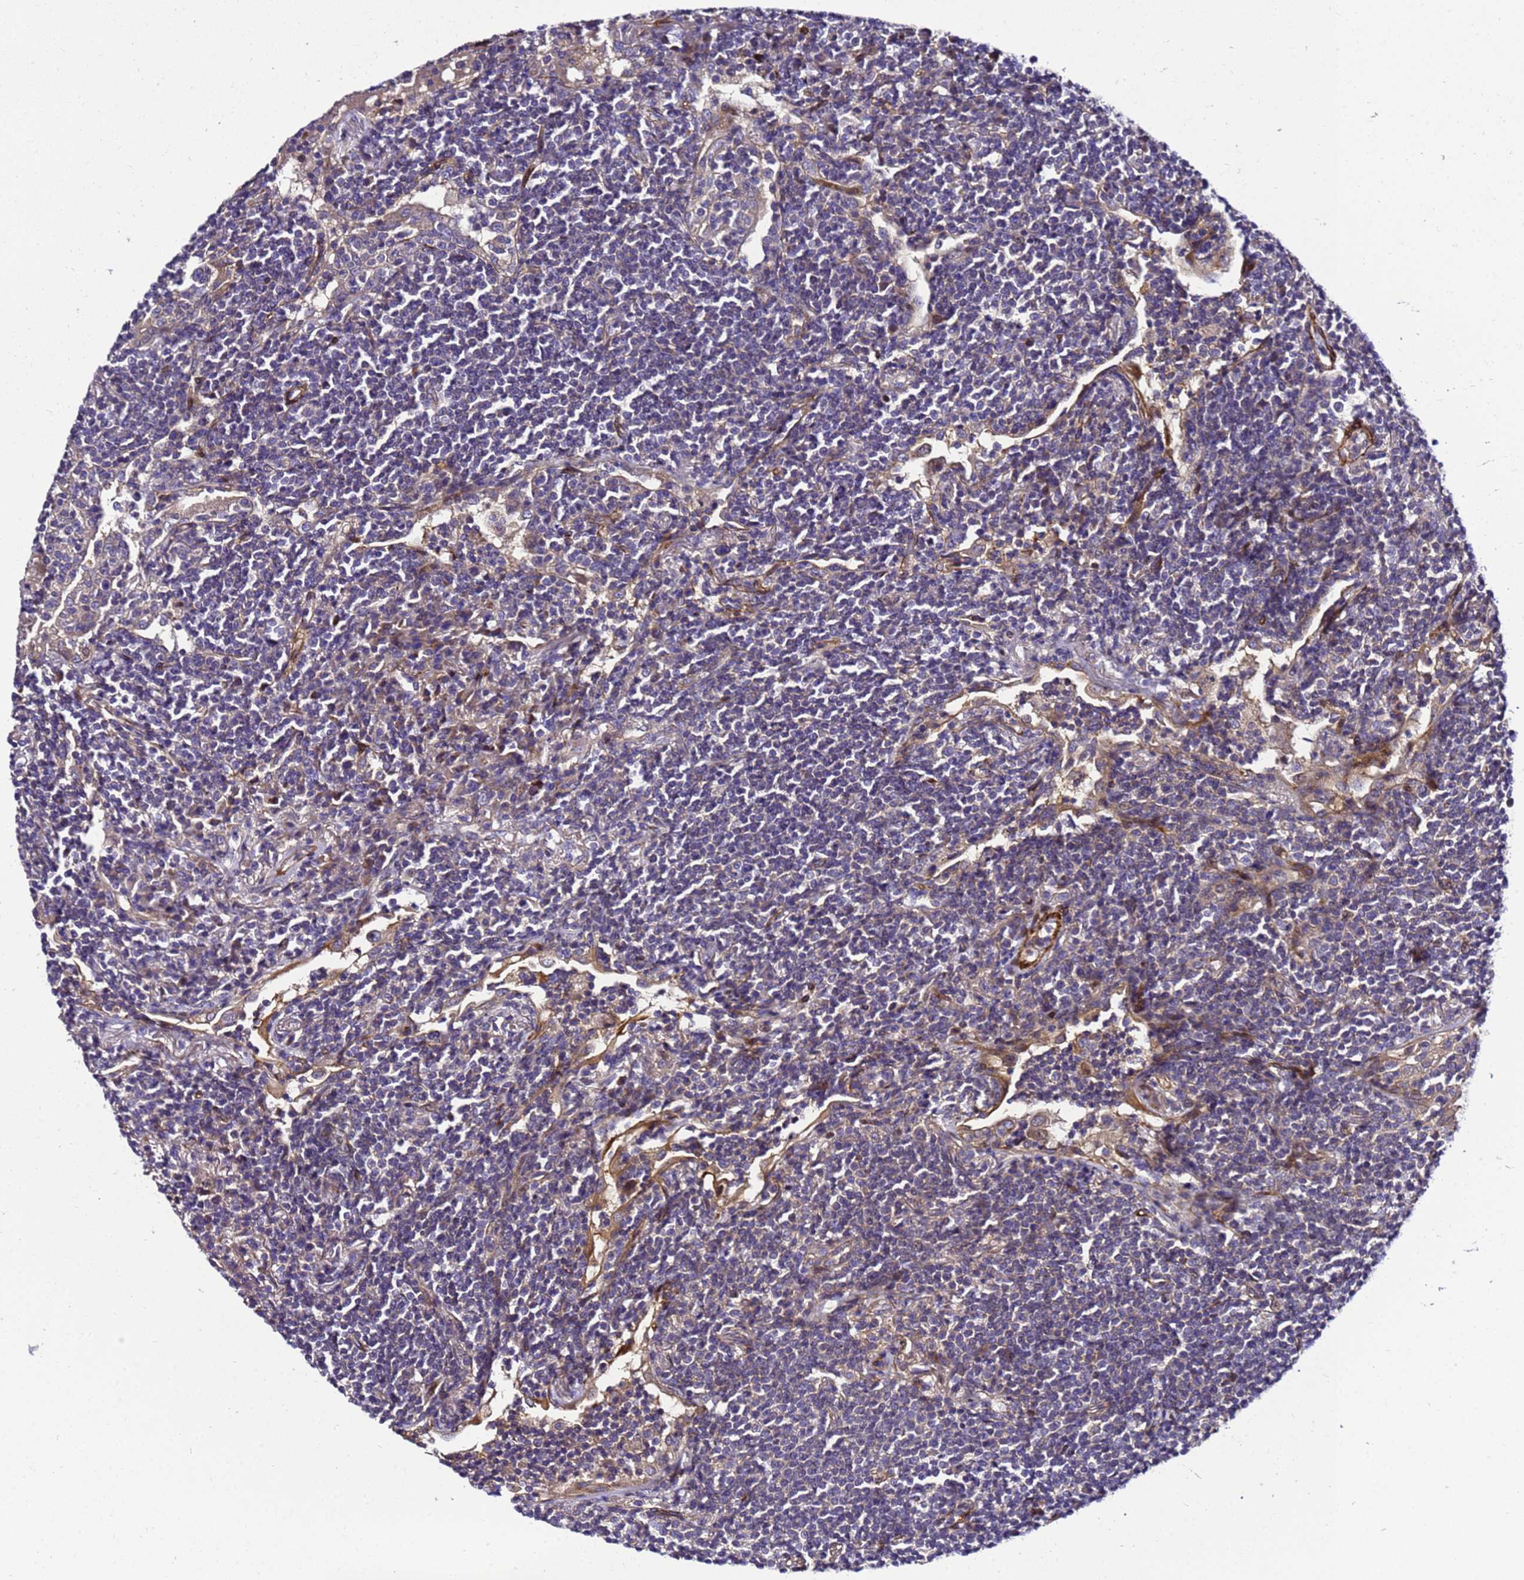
{"staining": {"intensity": "negative", "quantity": "none", "location": "none"}, "tissue": "lymphoma", "cell_type": "Tumor cells", "image_type": "cancer", "snomed": [{"axis": "morphology", "description": "Malignant lymphoma, non-Hodgkin's type, Low grade"}, {"axis": "topography", "description": "Lung"}], "caption": "DAB immunohistochemical staining of human lymphoma demonstrates no significant staining in tumor cells.", "gene": "ZNF417", "patient": {"sex": "female", "age": 71}}